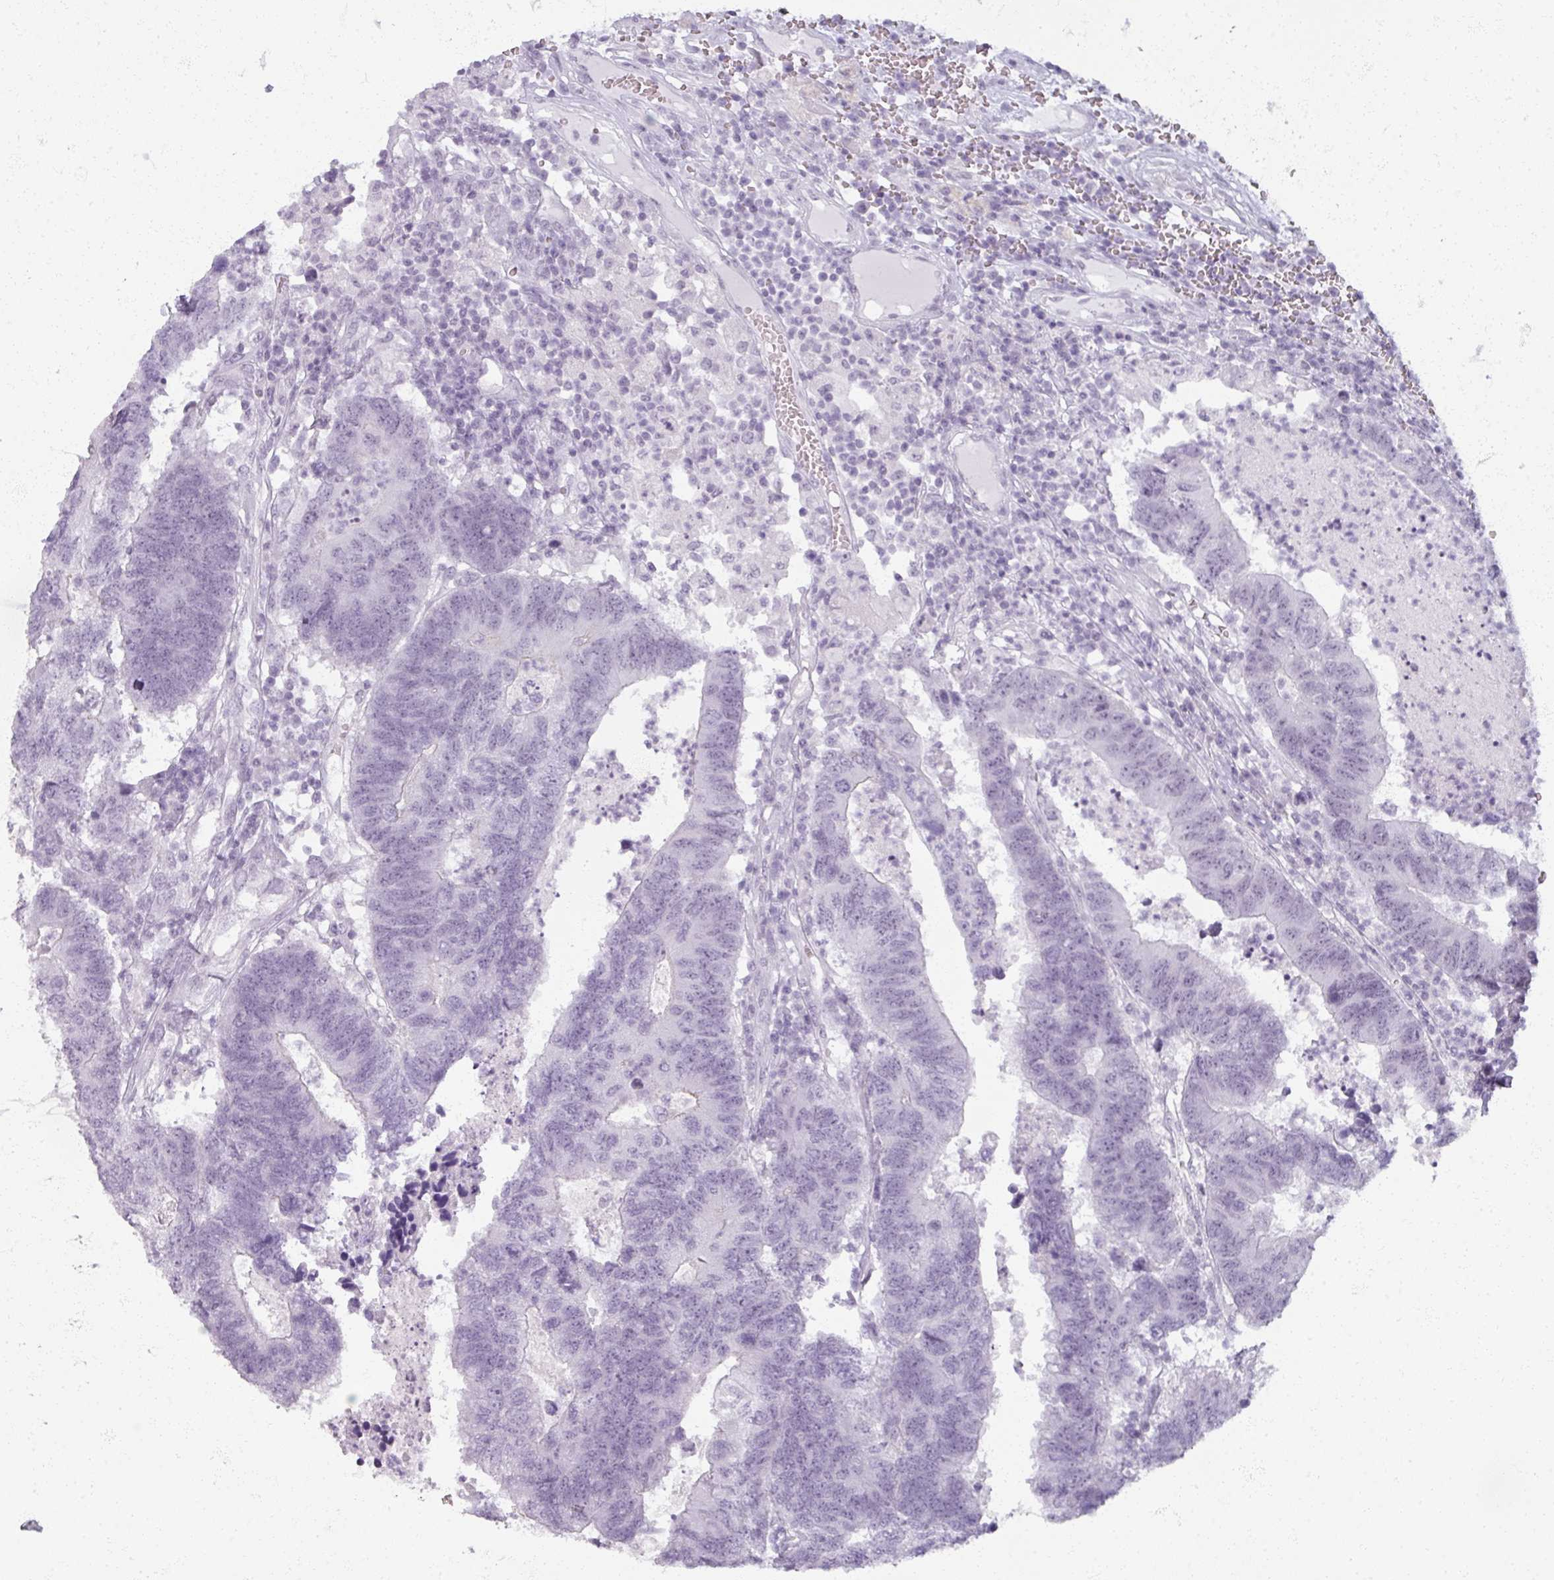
{"staining": {"intensity": "negative", "quantity": "none", "location": "none"}, "tissue": "colorectal cancer", "cell_type": "Tumor cells", "image_type": "cancer", "snomed": [{"axis": "morphology", "description": "Adenocarcinoma, NOS"}, {"axis": "topography", "description": "Colon"}], "caption": "Tumor cells are negative for brown protein staining in colorectal adenocarcinoma.", "gene": "RFPL2", "patient": {"sex": "female", "age": 48}}